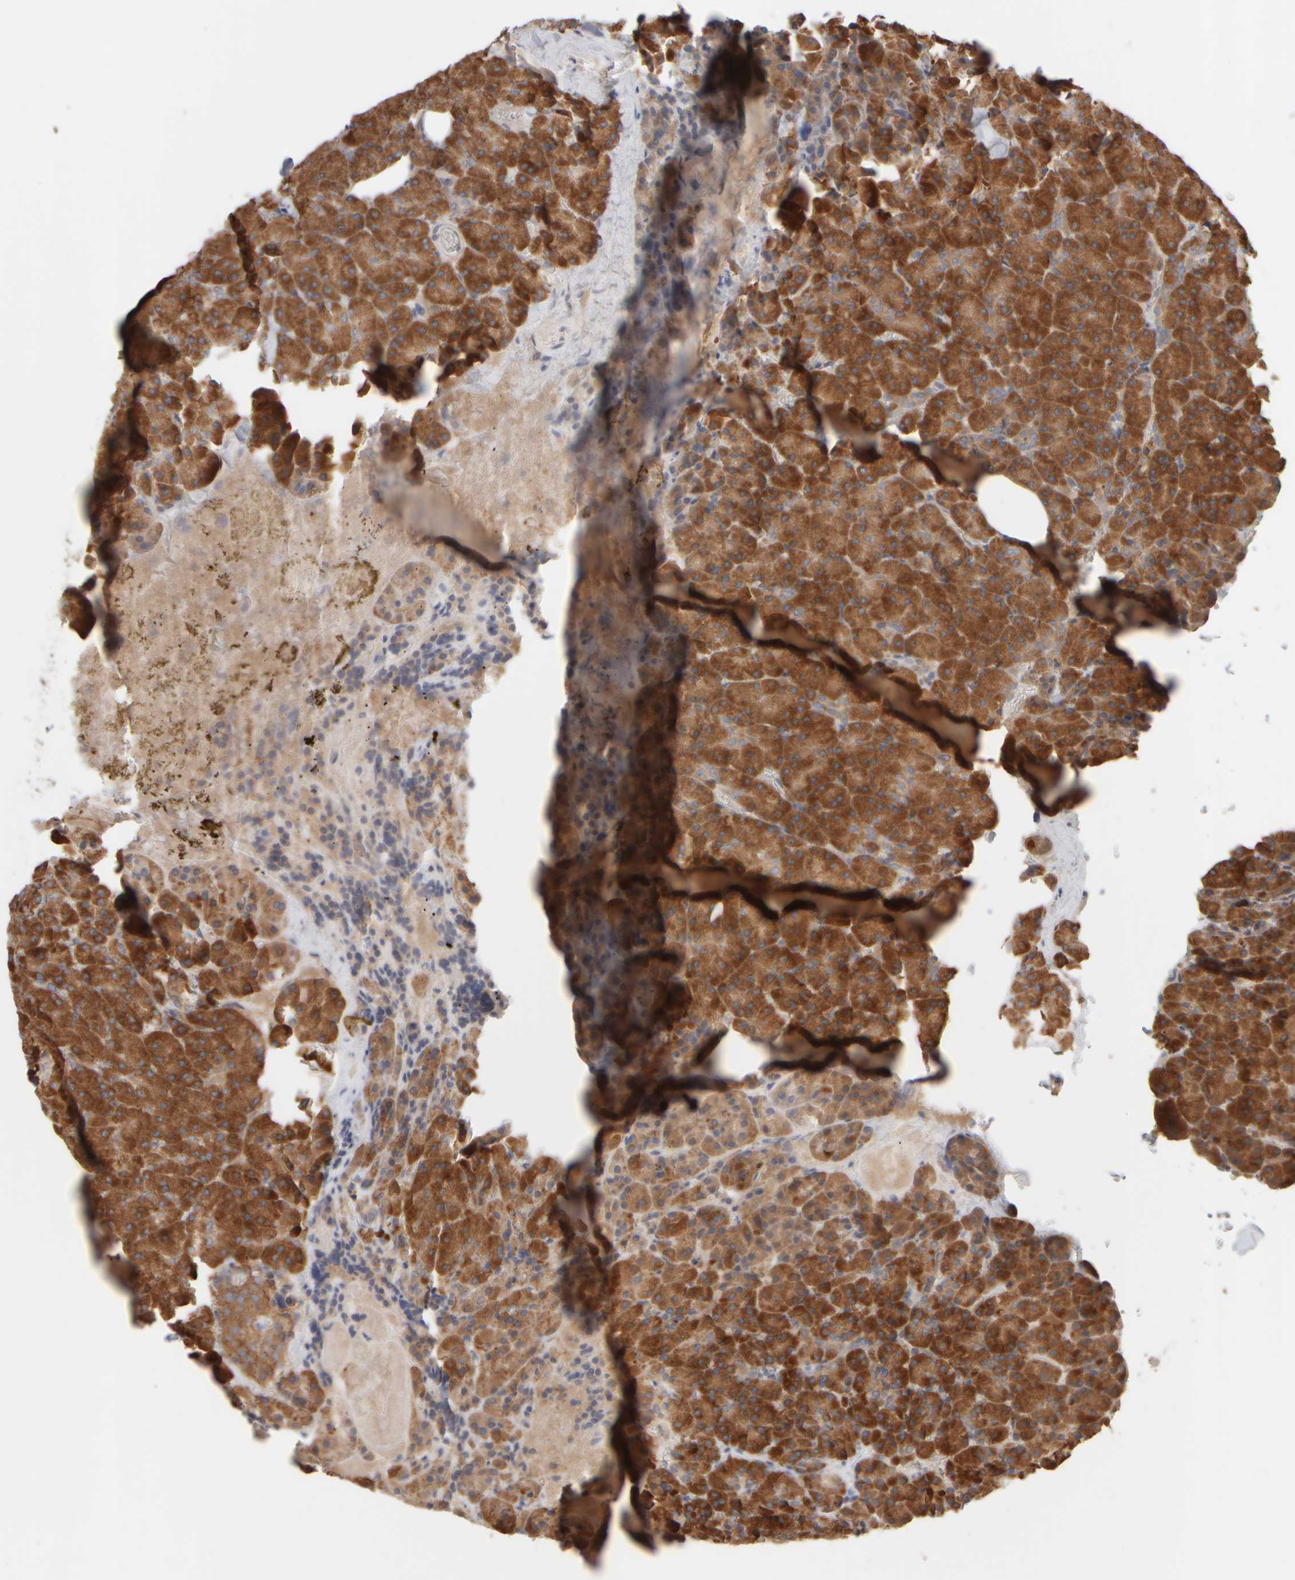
{"staining": {"intensity": "moderate", "quantity": ">75%", "location": "cytoplasmic/membranous"}, "tissue": "pancreas", "cell_type": "Exocrine glandular cells", "image_type": "normal", "snomed": [{"axis": "morphology", "description": "Normal tissue, NOS"}, {"axis": "morphology", "description": "Carcinoid, malignant, NOS"}, {"axis": "topography", "description": "Pancreas"}], "caption": "Protein staining of normal pancreas shows moderate cytoplasmic/membranous staining in about >75% of exocrine glandular cells.", "gene": "EIF2B3", "patient": {"sex": "female", "age": 35}}